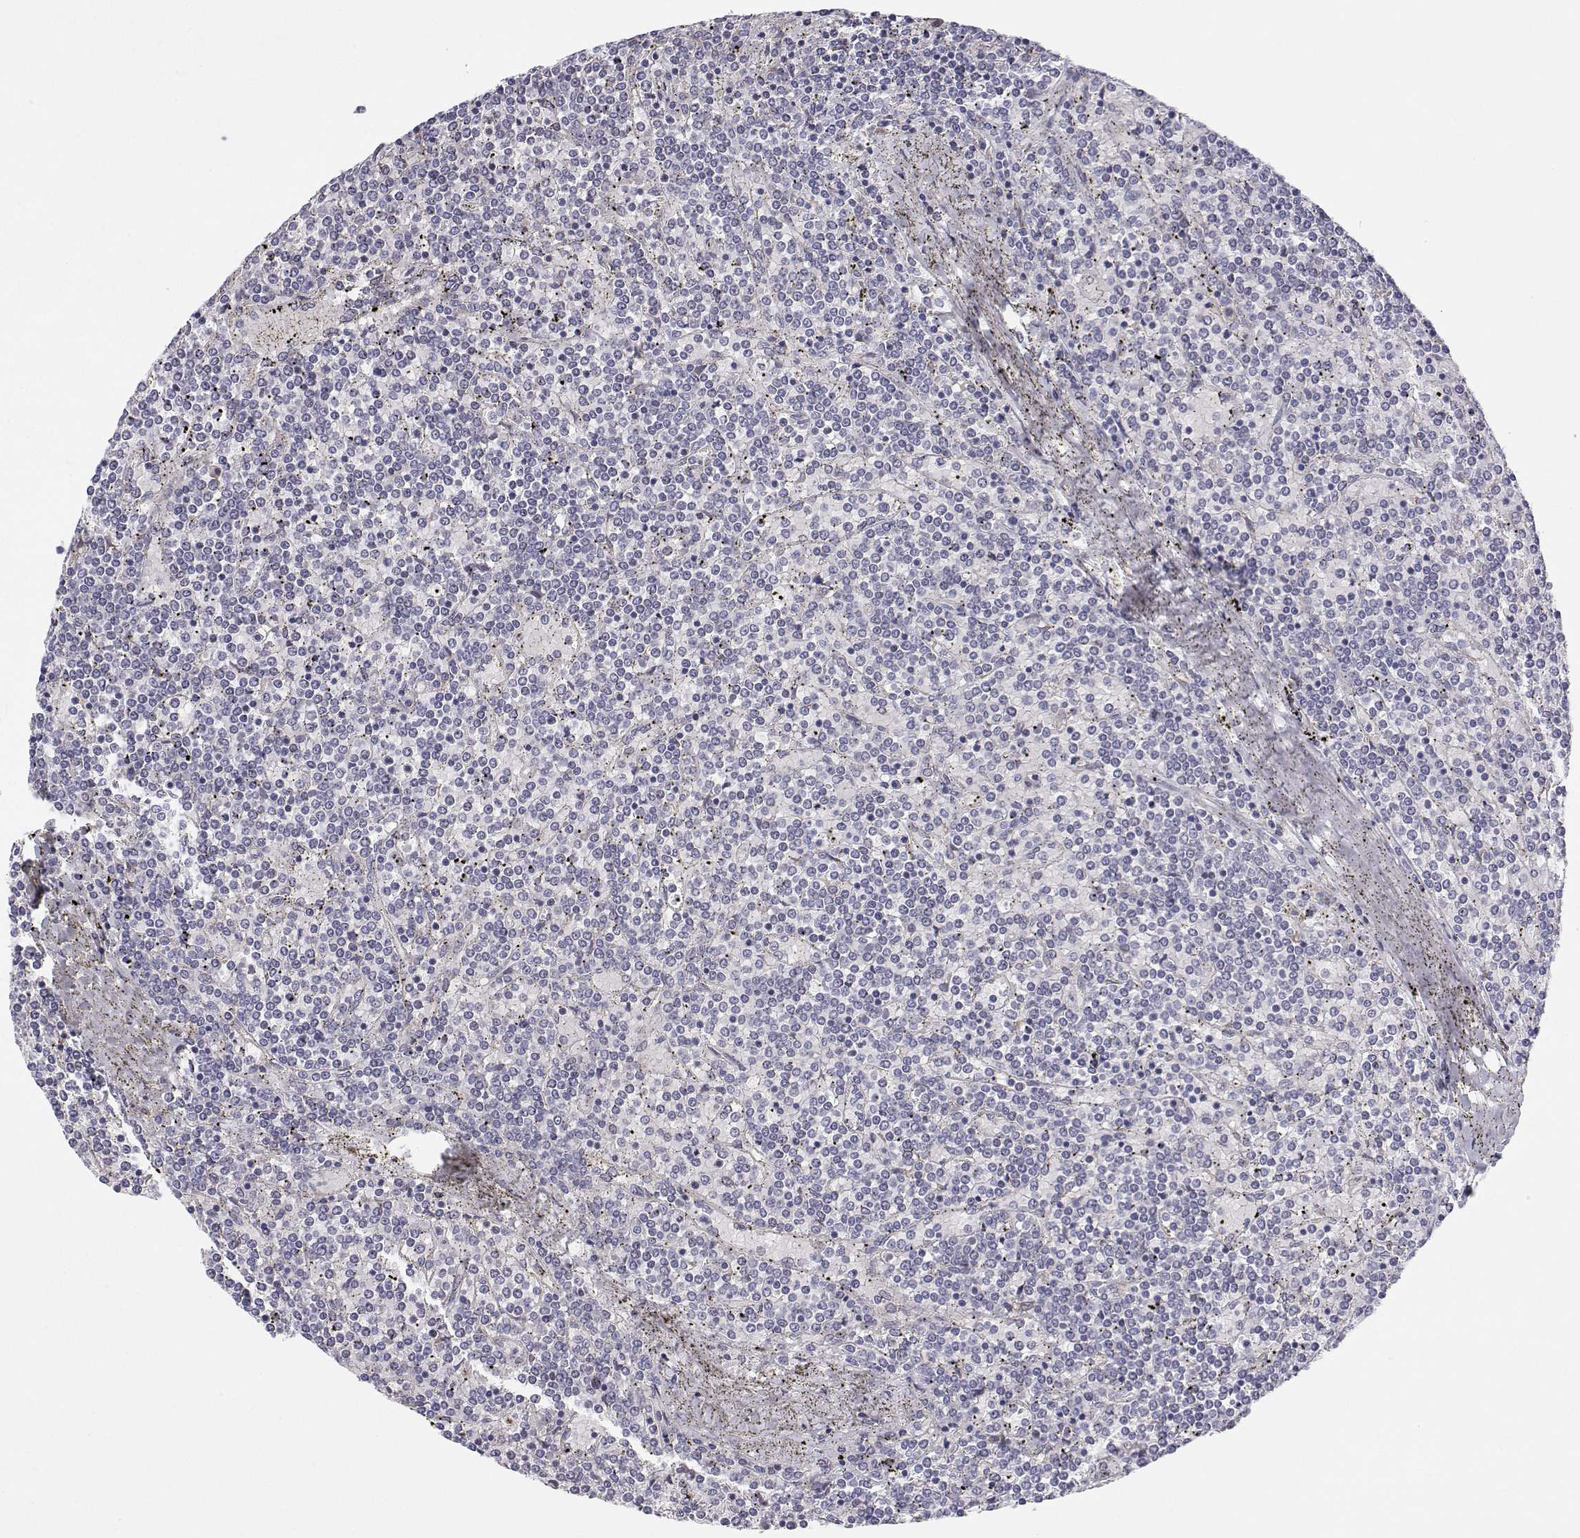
{"staining": {"intensity": "negative", "quantity": "none", "location": "none"}, "tissue": "lymphoma", "cell_type": "Tumor cells", "image_type": "cancer", "snomed": [{"axis": "morphology", "description": "Malignant lymphoma, non-Hodgkin's type, Low grade"}, {"axis": "topography", "description": "Spleen"}], "caption": "A high-resolution photomicrograph shows immunohistochemistry staining of lymphoma, which exhibits no significant expression in tumor cells. The staining was performed using DAB to visualize the protein expression in brown, while the nuclei were stained in blue with hematoxylin (Magnification: 20x).", "gene": "STARD13", "patient": {"sex": "female", "age": 19}}